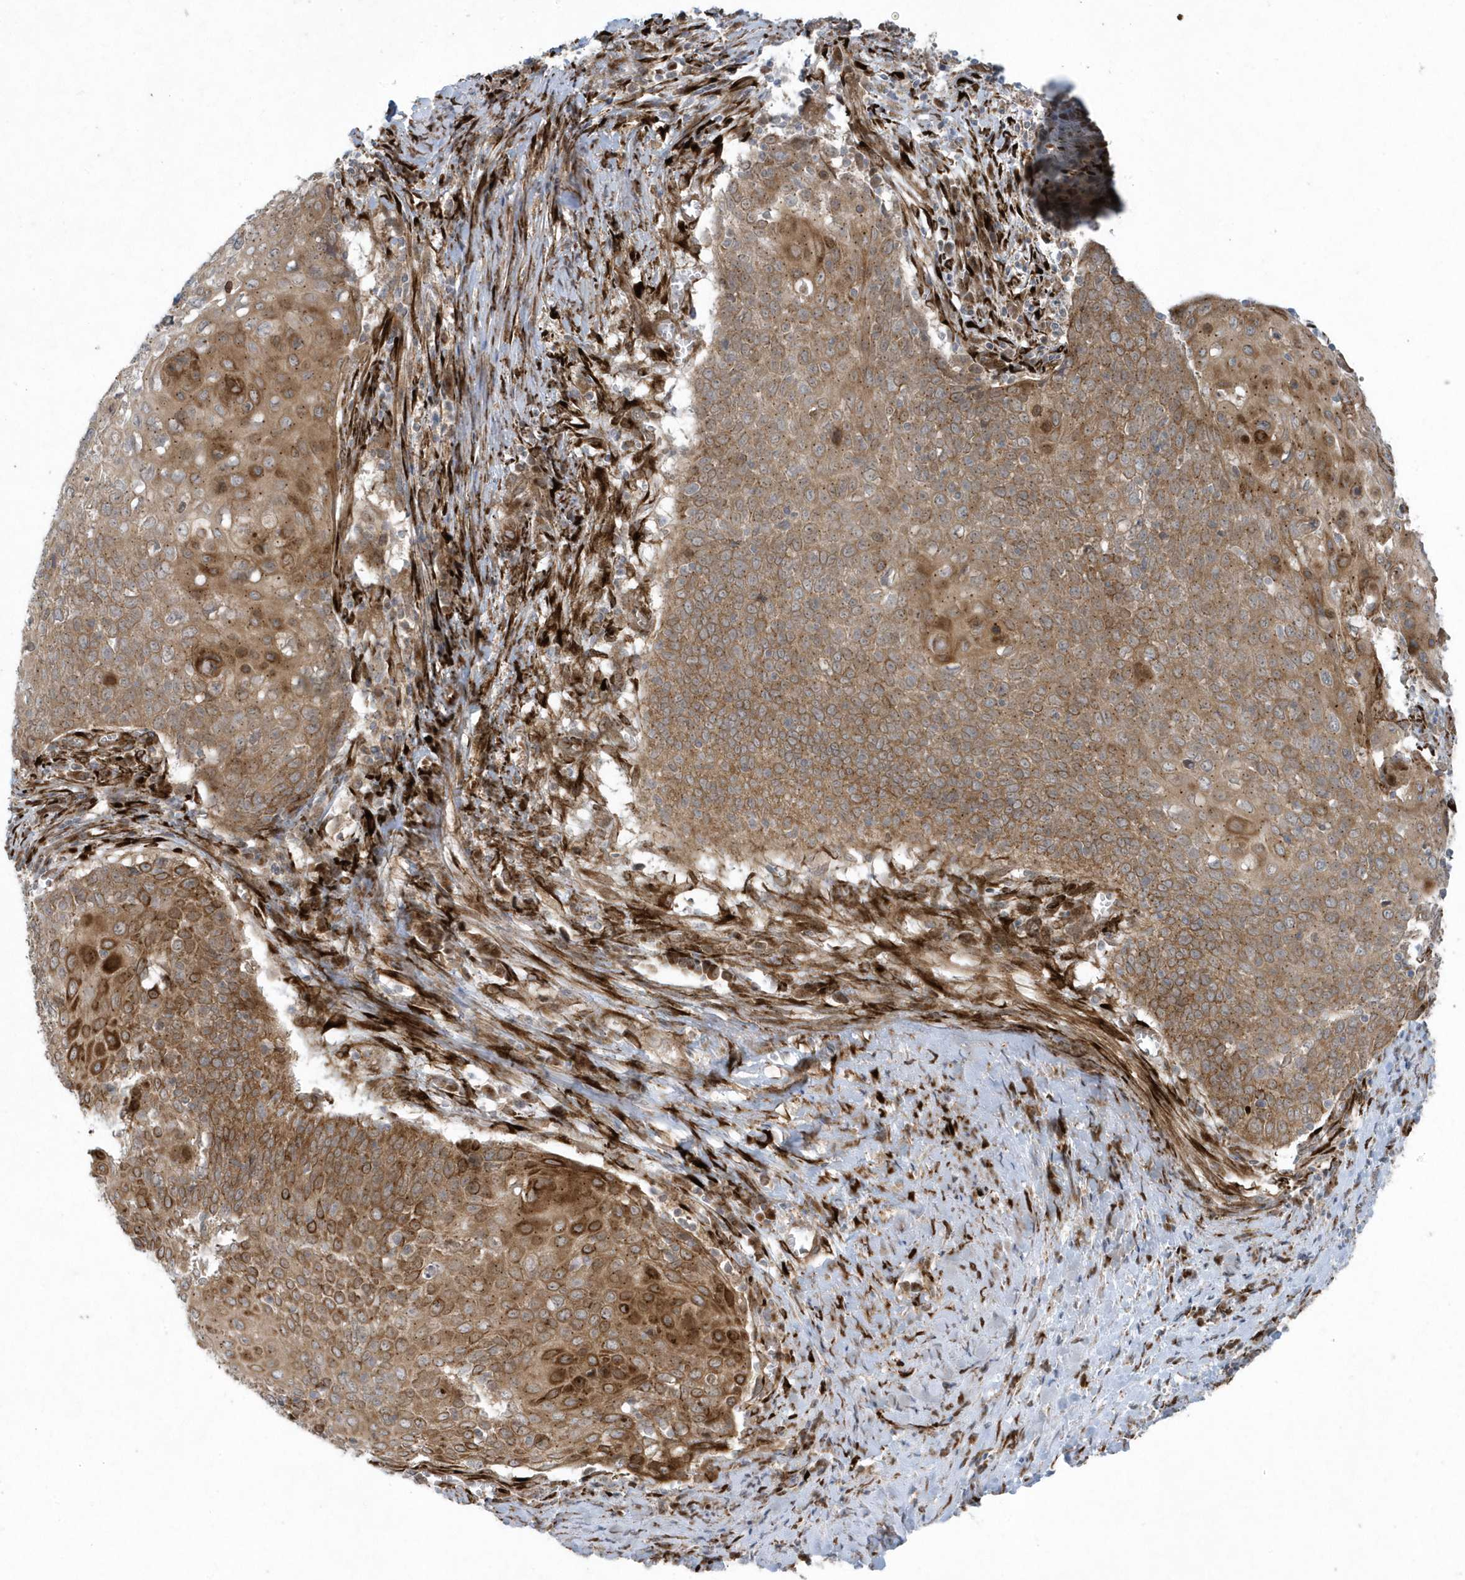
{"staining": {"intensity": "moderate", "quantity": ">75%", "location": "cytoplasmic/membranous"}, "tissue": "cervical cancer", "cell_type": "Tumor cells", "image_type": "cancer", "snomed": [{"axis": "morphology", "description": "Squamous cell carcinoma, NOS"}, {"axis": "topography", "description": "Cervix"}], "caption": "Protein staining by immunohistochemistry reveals moderate cytoplasmic/membranous expression in approximately >75% of tumor cells in squamous cell carcinoma (cervical). The staining was performed using DAB to visualize the protein expression in brown, while the nuclei were stained in blue with hematoxylin (Magnification: 20x).", "gene": "FAM98A", "patient": {"sex": "female", "age": 39}}